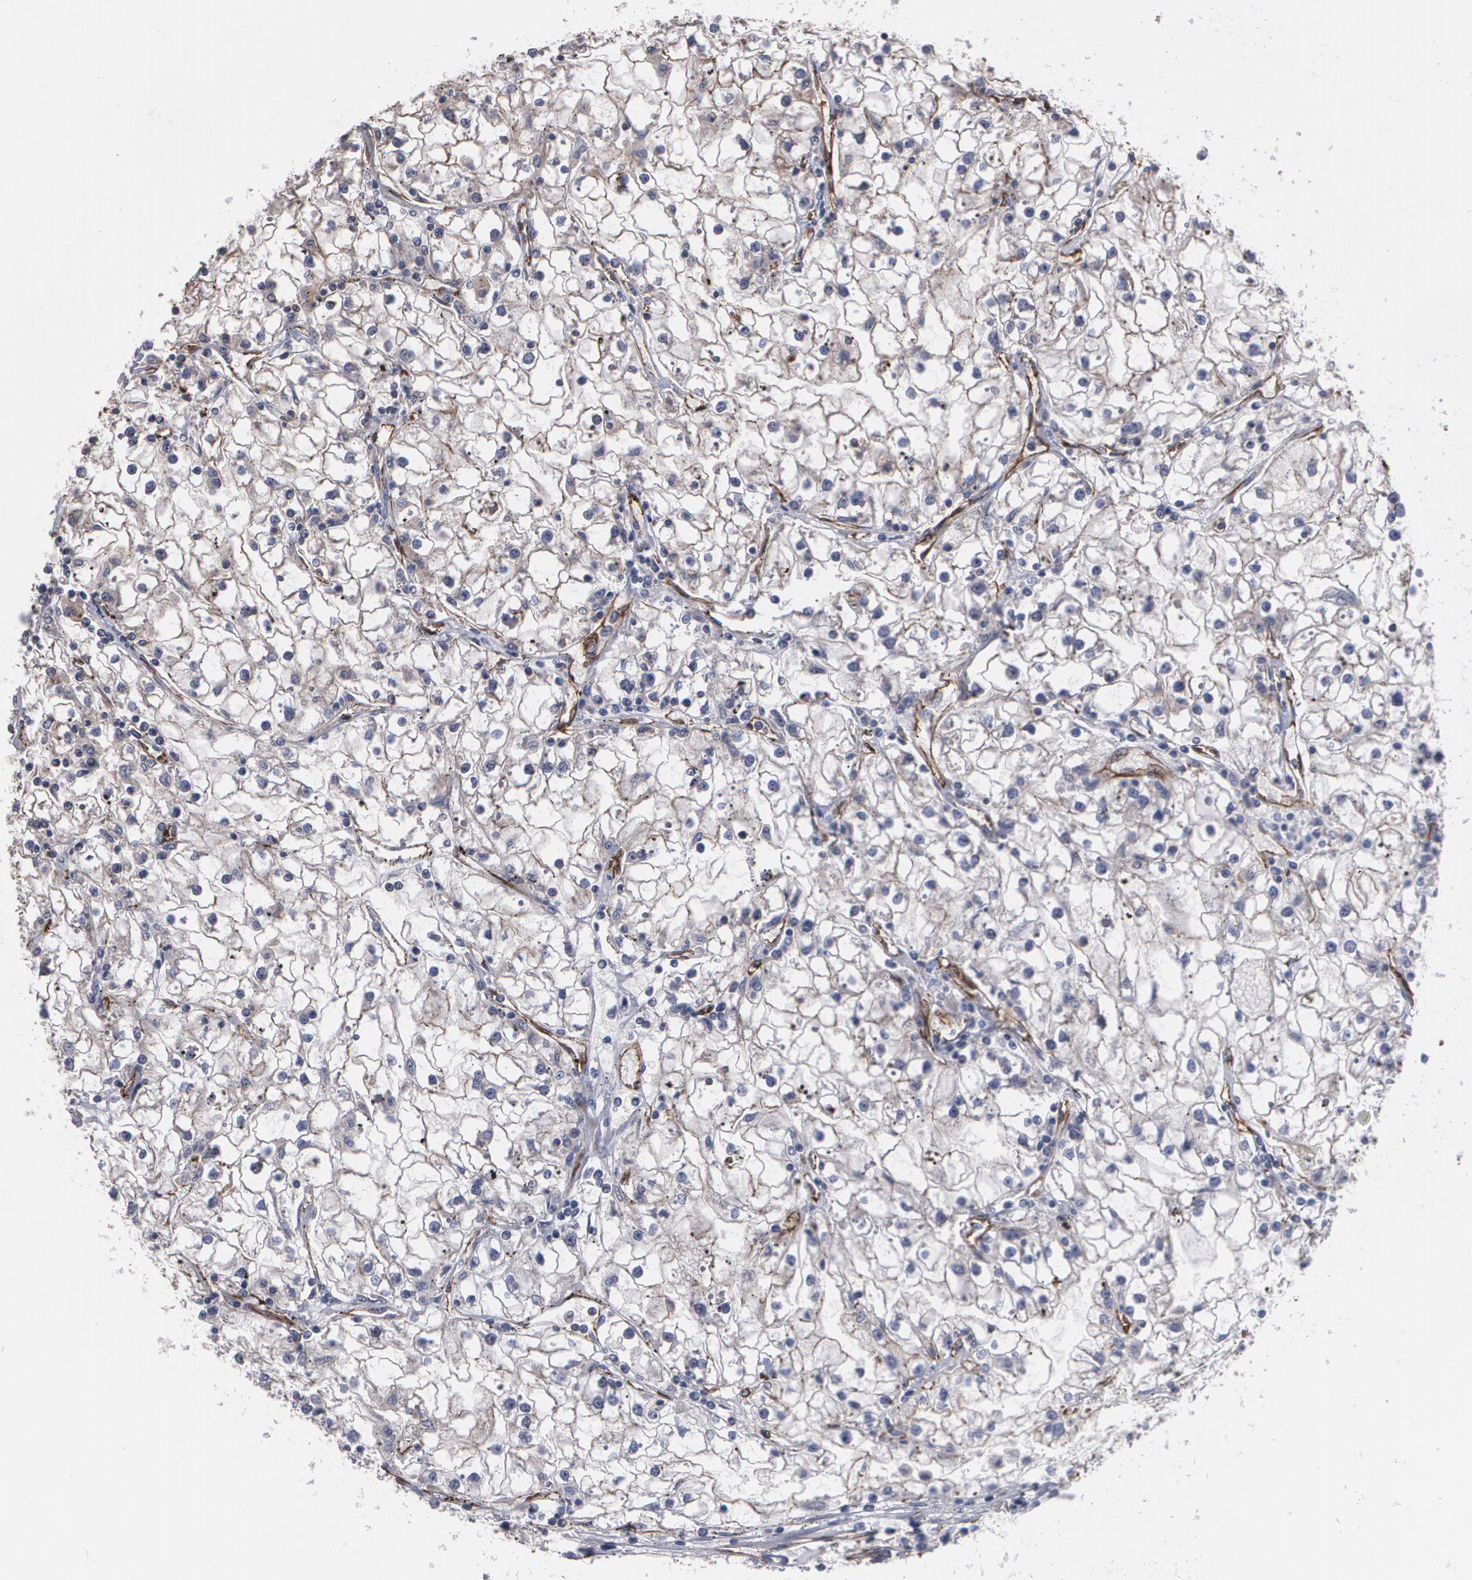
{"staining": {"intensity": "weak", "quantity": ">75%", "location": "cytoplasmic/membranous"}, "tissue": "renal cancer", "cell_type": "Tumor cells", "image_type": "cancer", "snomed": [{"axis": "morphology", "description": "Adenocarcinoma, NOS"}, {"axis": "topography", "description": "Kidney"}], "caption": "The micrograph exhibits staining of renal cancer (adenocarcinoma), revealing weak cytoplasmic/membranous protein expression (brown color) within tumor cells. The staining was performed using DAB (3,3'-diaminobenzidine) to visualize the protein expression in brown, while the nuclei were stained in blue with hematoxylin (Magnification: 20x).", "gene": "TJP1", "patient": {"sex": "male", "age": 56}}